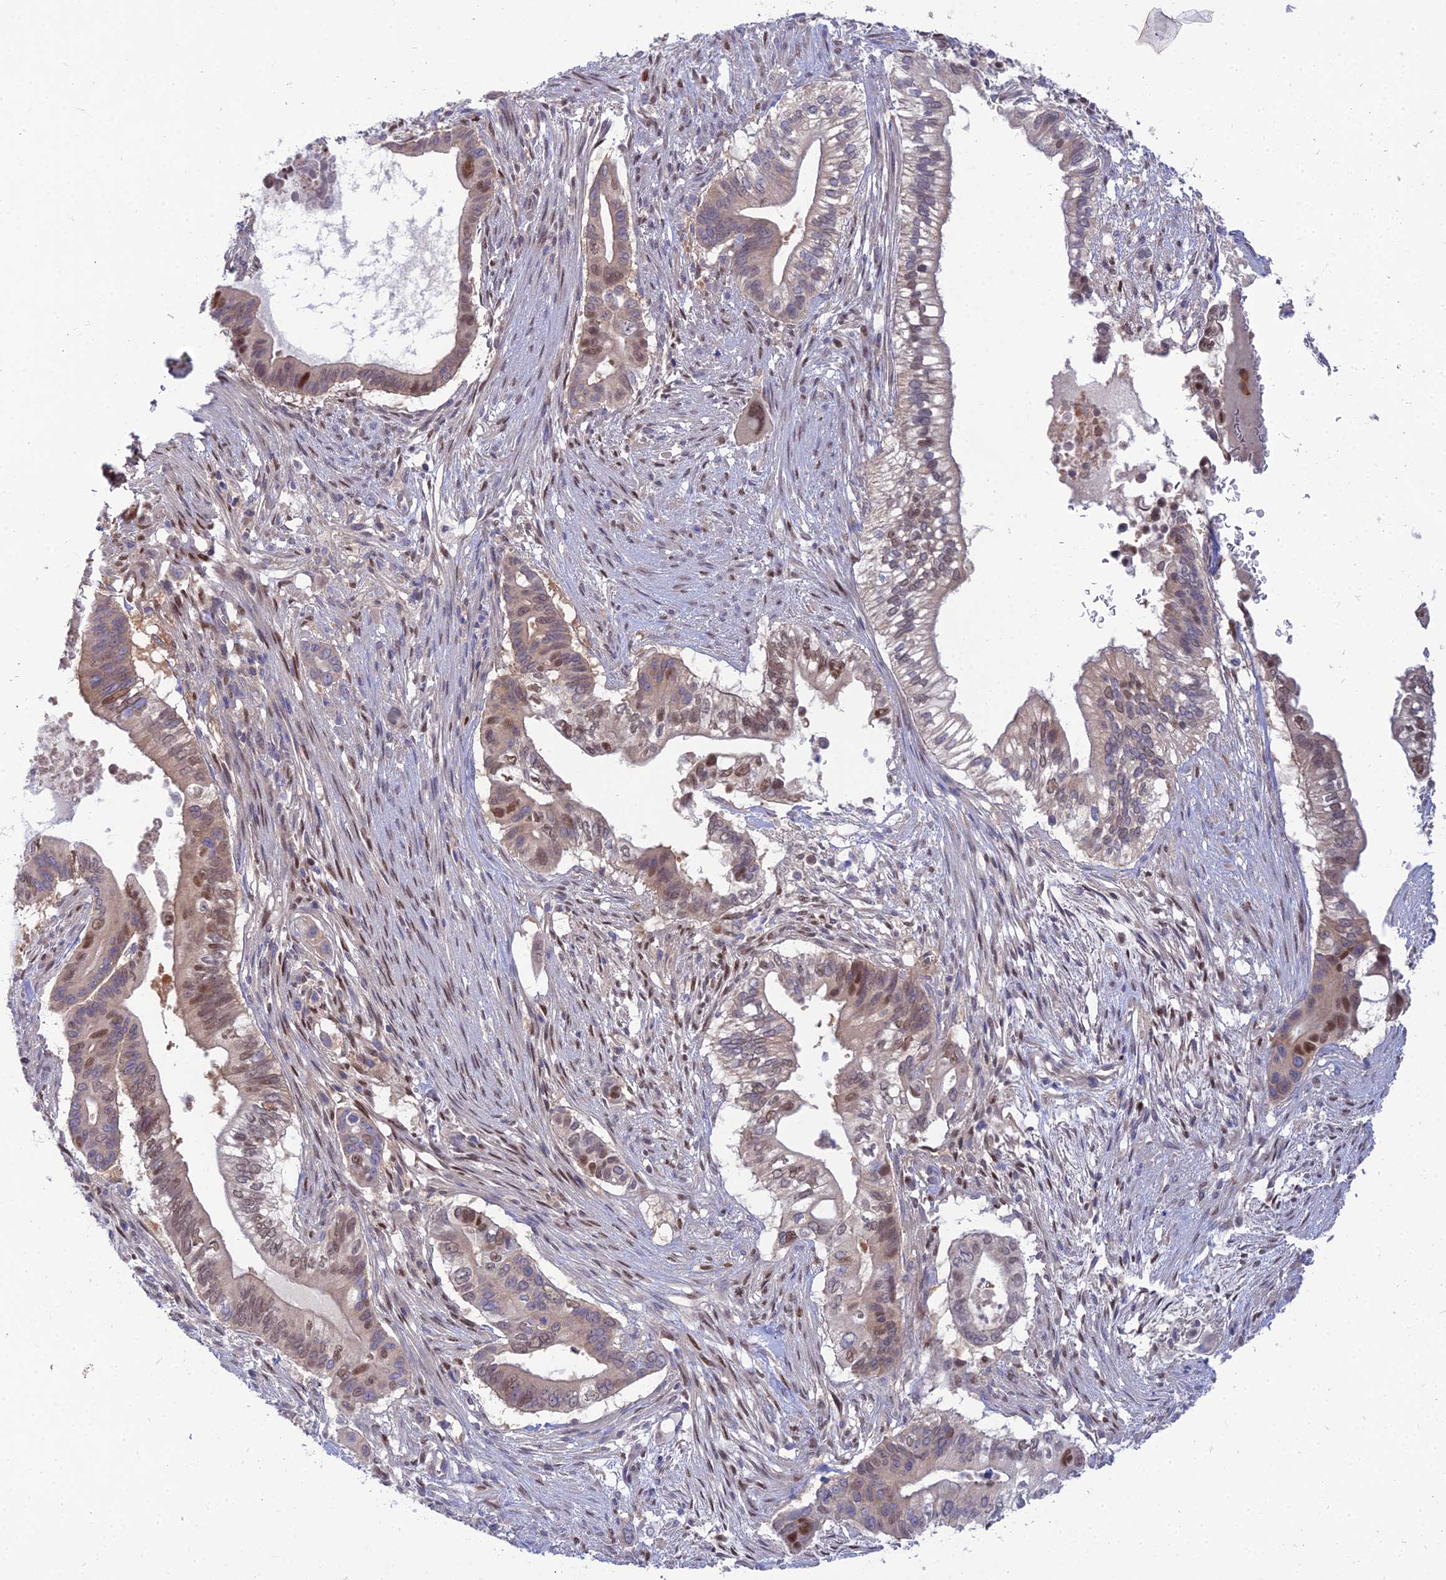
{"staining": {"intensity": "moderate", "quantity": "25%-75%", "location": "nuclear"}, "tissue": "pancreatic cancer", "cell_type": "Tumor cells", "image_type": "cancer", "snomed": [{"axis": "morphology", "description": "Adenocarcinoma, NOS"}, {"axis": "topography", "description": "Pancreas"}], "caption": "Immunohistochemical staining of human adenocarcinoma (pancreatic) exhibits medium levels of moderate nuclear staining in approximately 25%-75% of tumor cells.", "gene": "DNPEP", "patient": {"sex": "male", "age": 68}}